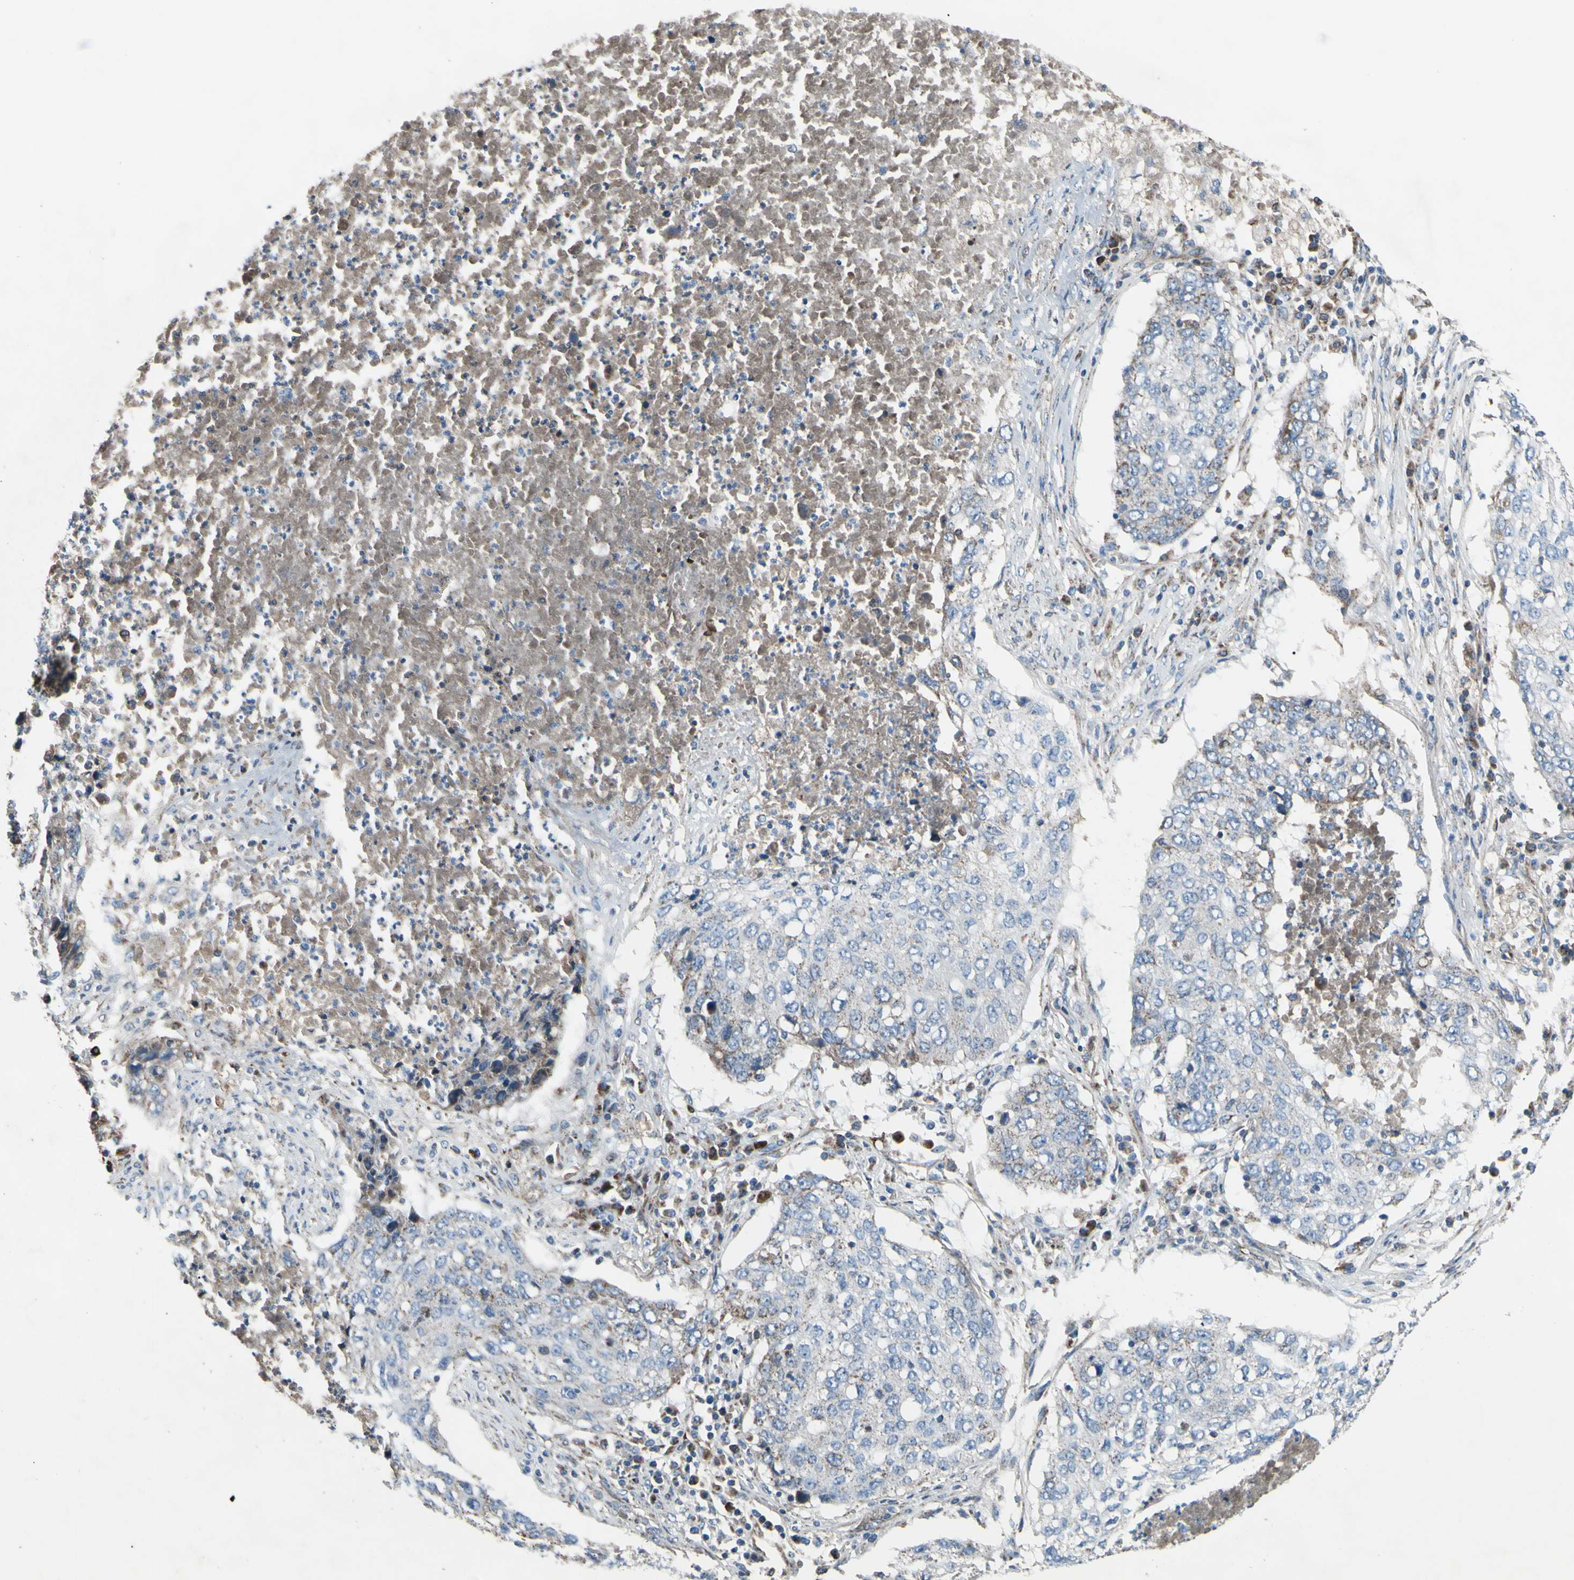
{"staining": {"intensity": "weak", "quantity": "<25%", "location": "cytoplasmic/membranous"}, "tissue": "lung cancer", "cell_type": "Tumor cells", "image_type": "cancer", "snomed": [{"axis": "morphology", "description": "Squamous cell carcinoma, NOS"}, {"axis": "topography", "description": "Lung"}], "caption": "Tumor cells show no significant protein staining in lung squamous cell carcinoma.", "gene": "EMC7", "patient": {"sex": "female", "age": 63}}